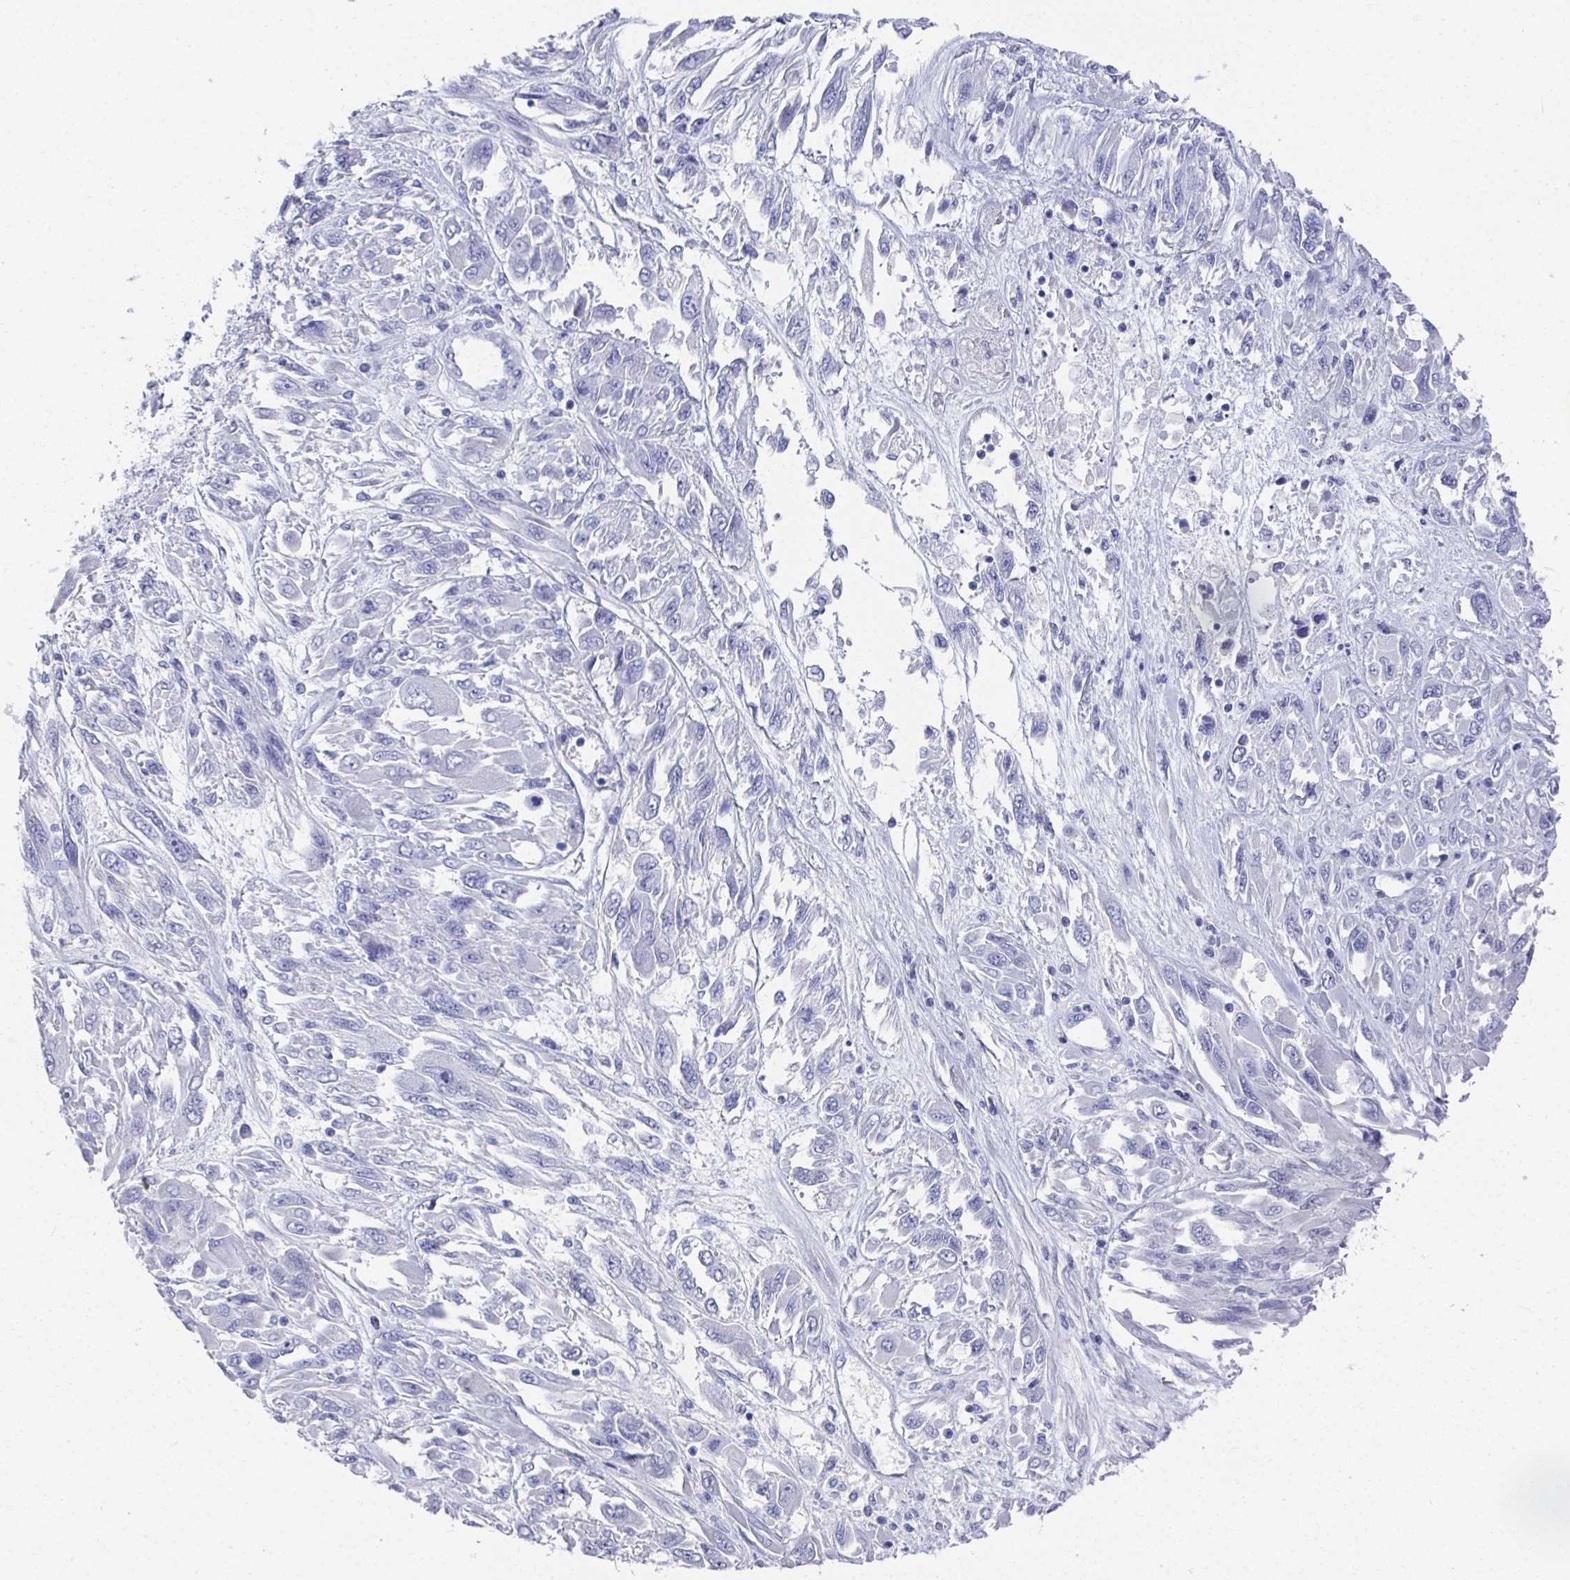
{"staining": {"intensity": "negative", "quantity": "none", "location": "none"}, "tissue": "melanoma", "cell_type": "Tumor cells", "image_type": "cancer", "snomed": [{"axis": "morphology", "description": "Malignant melanoma, NOS"}, {"axis": "topography", "description": "Skin"}], "caption": "A histopathology image of melanoma stained for a protein shows no brown staining in tumor cells.", "gene": "GRIA1", "patient": {"sex": "female", "age": 91}}